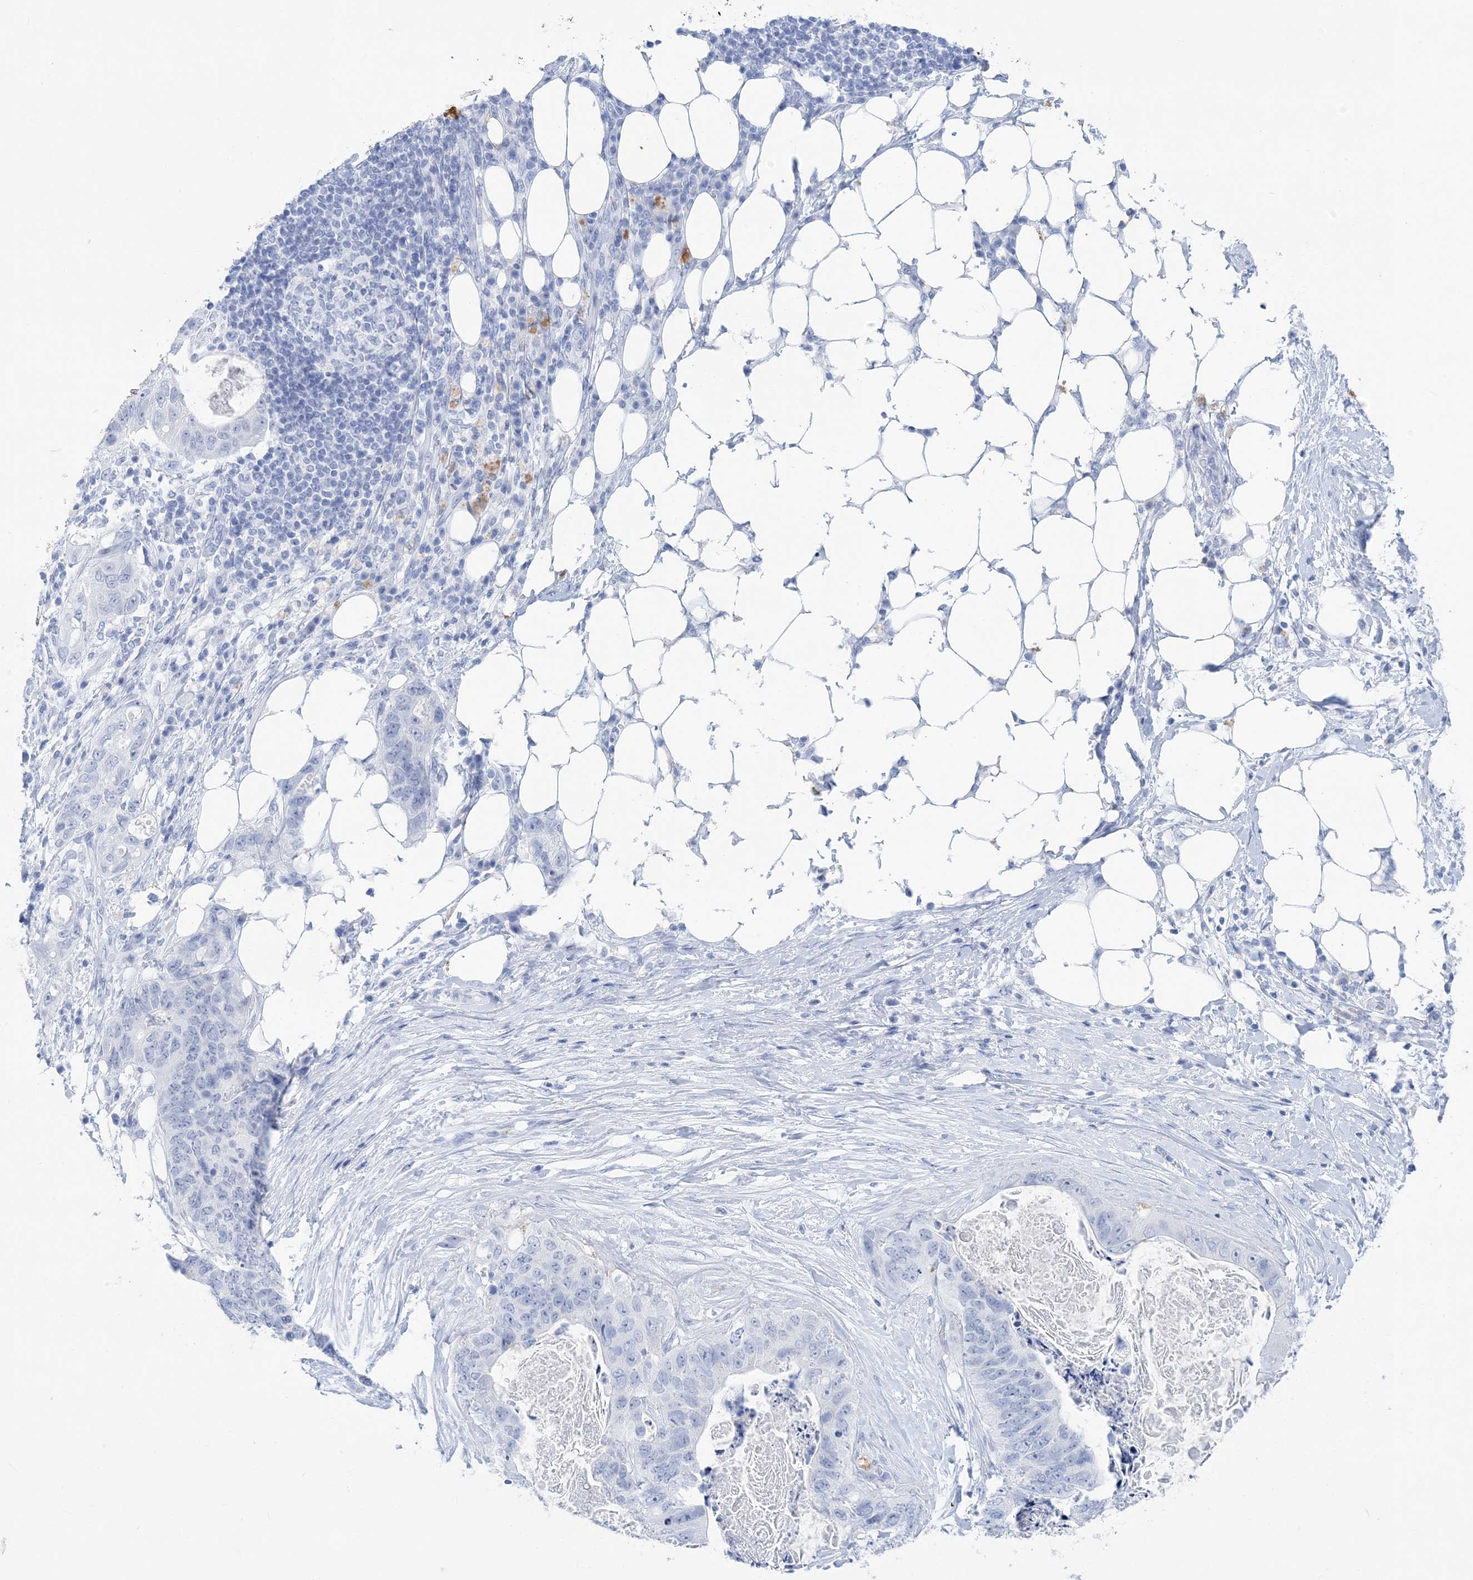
{"staining": {"intensity": "negative", "quantity": "none", "location": "none"}, "tissue": "stomach cancer", "cell_type": "Tumor cells", "image_type": "cancer", "snomed": [{"axis": "morphology", "description": "Adenocarcinoma, NOS"}, {"axis": "topography", "description": "Stomach"}], "caption": "Micrograph shows no protein staining in tumor cells of stomach adenocarcinoma tissue.", "gene": "SH3YL1", "patient": {"sex": "female", "age": 89}}